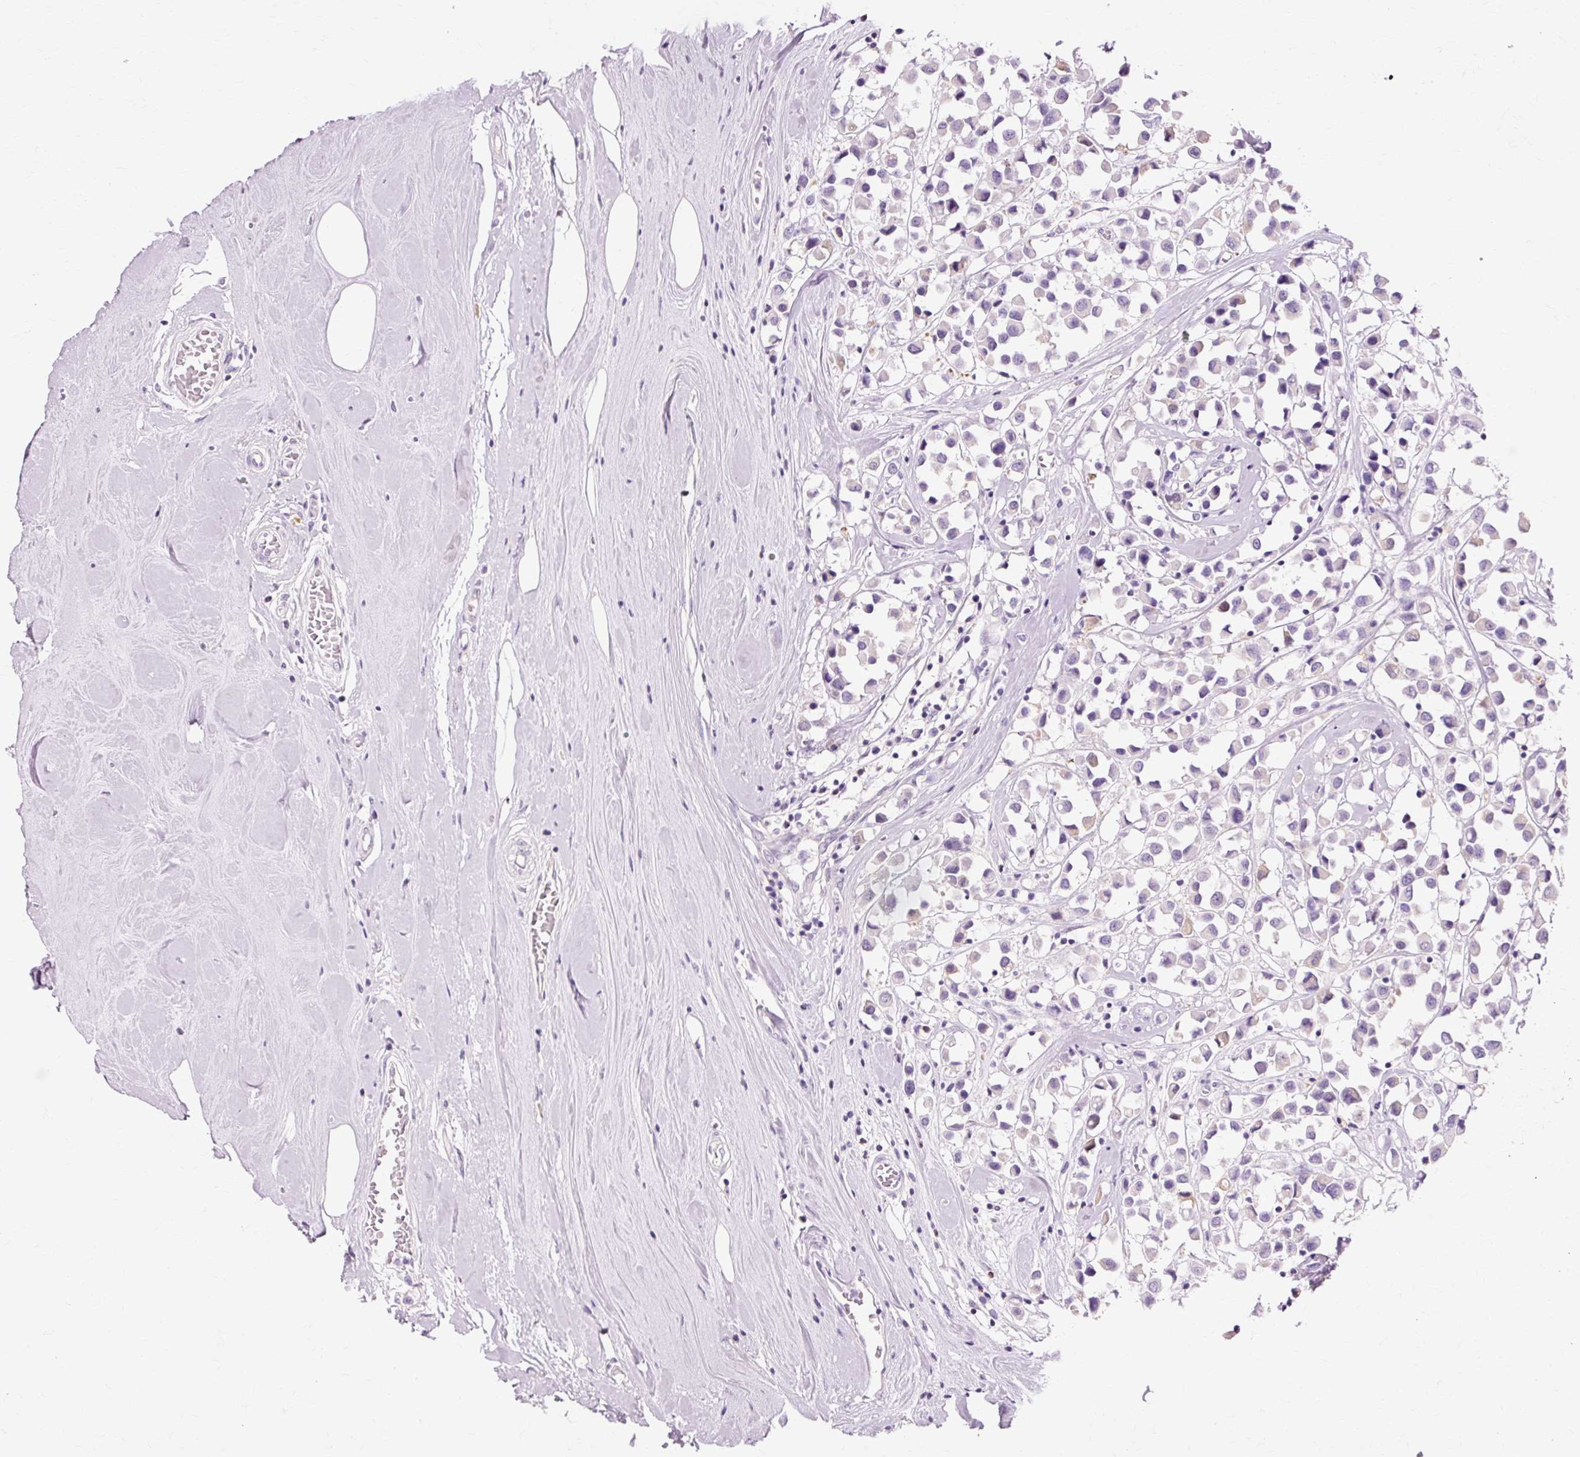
{"staining": {"intensity": "negative", "quantity": "none", "location": "none"}, "tissue": "breast cancer", "cell_type": "Tumor cells", "image_type": "cancer", "snomed": [{"axis": "morphology", "description": "Duct carcinoma"}, {"axis": "topography", "description": "Breast"}], "caption": "Human breast cancer stained for a protein using immunohistochemistry (IHC) reveals no staining in tumor cells.", "gene": "VN1R2", "patient": {"sex": "female", "age": 61}}